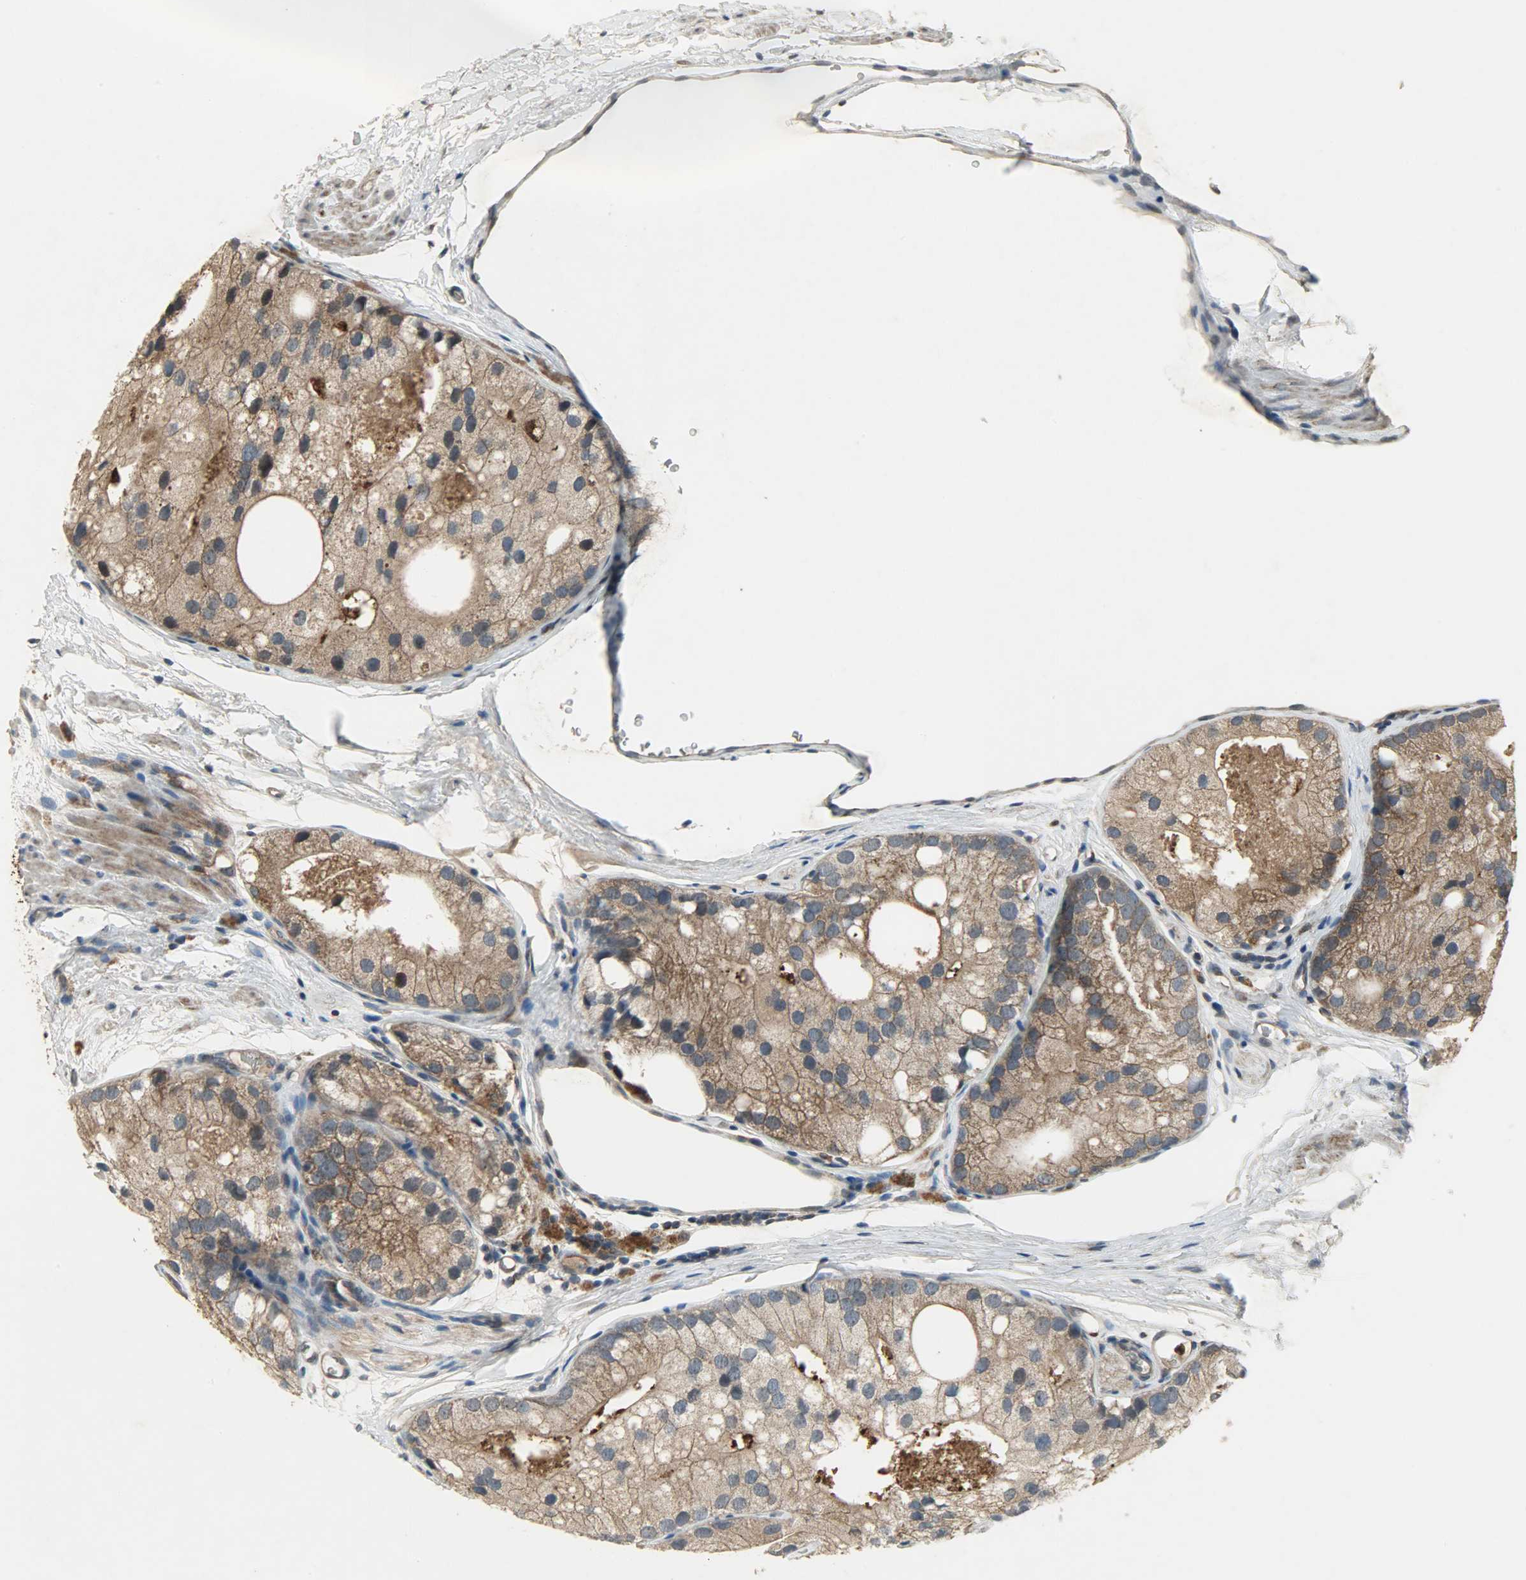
{"staining": {"intensity": "moderate", "quantity": ">75%", "location": "cytoplasmic/membranous,nuclear"}, "tissue": "prostate cancer", "cell_type": "Tumor cells", "image_type": "cancer", "snomed": [{"axis": "morphology", "description": "Adenocarcinoma, Low grade"}, {"axis": "topography", "description": "Prostate"}], "caption": "Prostate adenocarcinoma (low-grade) stained with a brown dye exhibits moderate cytoplasmic/membranous and nuclear positive staining in approximately >75% of tumor cells.", "gene": "AMT", "patient": {"sex": "male", "age": 69}}